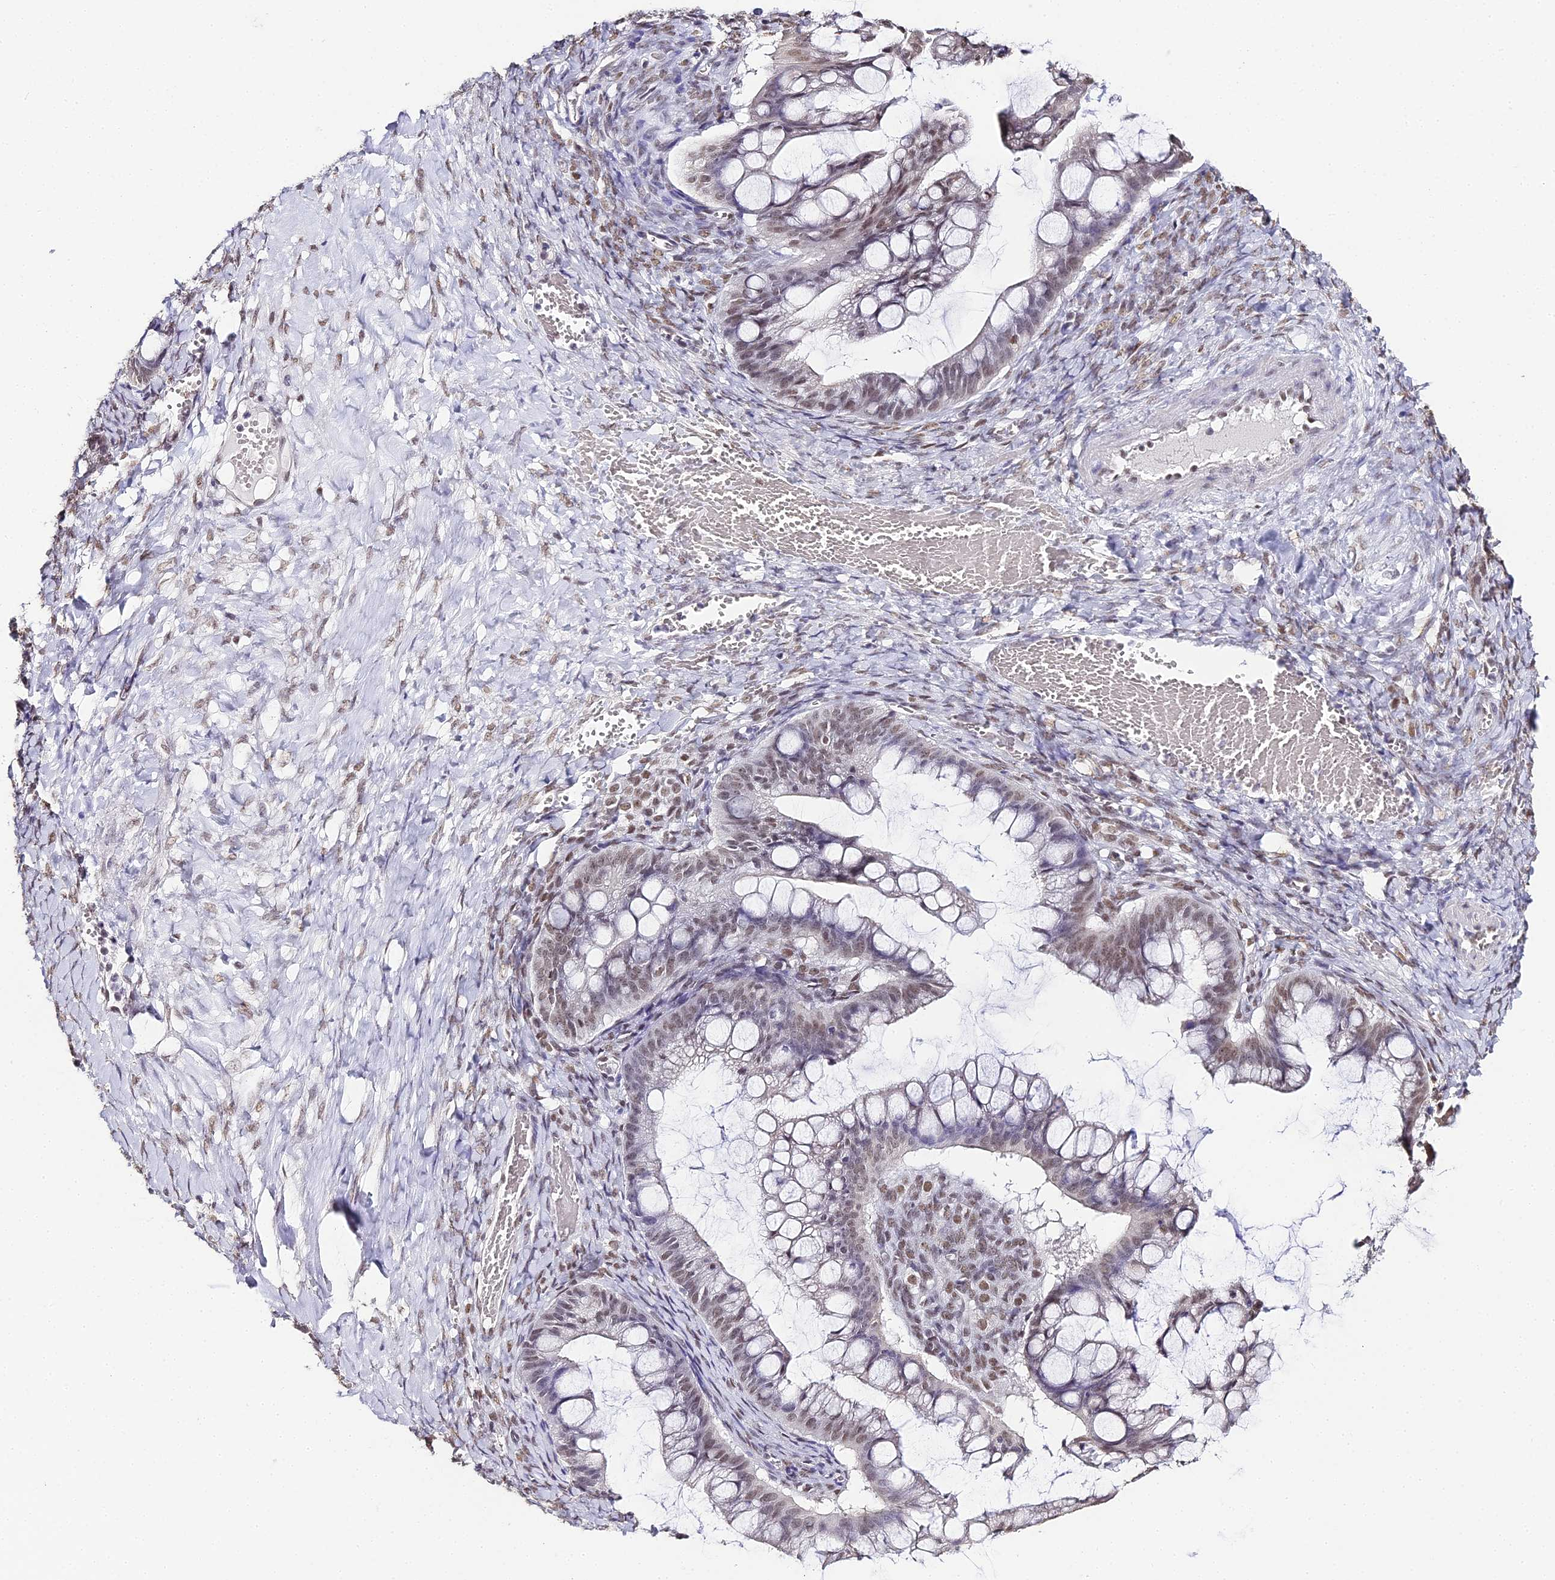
{"staining": {"intensity": "moderate", "quantity": "25%-75%", "location": "nuclear"}, "tissue": "ovarian cancer", "cell_type": "Tumor cells", "image_type": "cancer", "snomed": [{"axis": "morphology", "description": "Cystadenocarcinoma, mucinous, NOS"}, {"axis": "topography", "description": "Ovary"}], "caption": "About 25%-75% of tumor cells in human mucinous cystadenocarcinoma (ovarian) display moderate nuclear protein expression as visualized by brown immunohistochemical staining.", "gene": "HNRNPA1", "patient": {"sex": "female", "age": 73}}